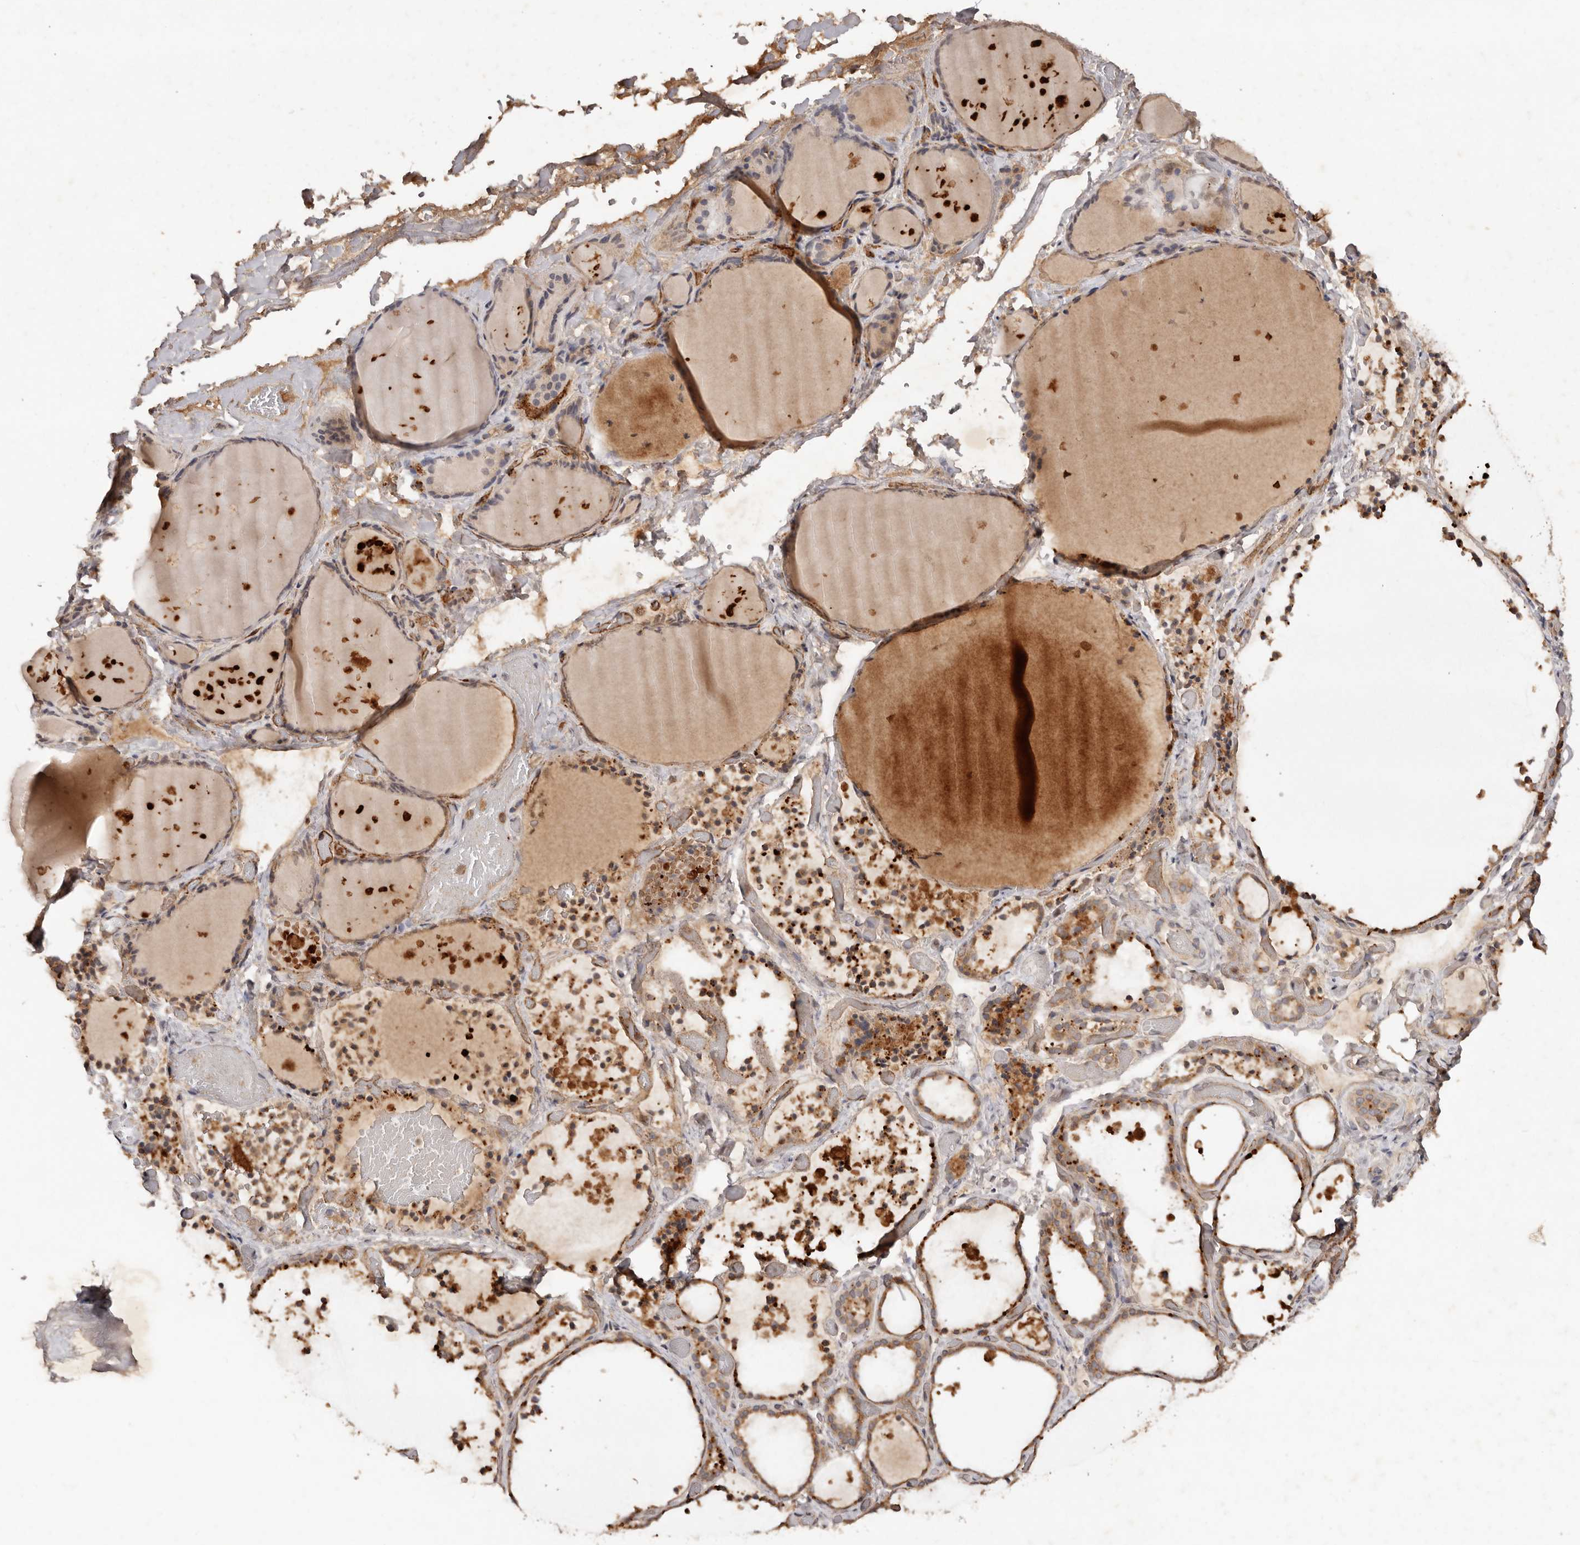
{"staining": {"intensity": "moderate", "quantity": ">75%", "location": "cytoplasmic/membranous"}, "tissue": "thyroid gland", "cell_type": "Glandular cells", "image_type": "normal", "snomed": [{"axis": "morphology", "description": "Normal tissue, NOS"}, {"axis": "topography", "description": "Thyroid gland"}], "caption": "The immunohistochemical stain highlights moderate cytoplasmic/membranous expression in glandular cells of unremarkable thyroid gland. The protein is stained brown, and the nuclei are stained in blue (DAB IHC with brightfield microscopy, high magnification).", "gene": "PKIB", "patient": {"sex": "female", "age": 44}}